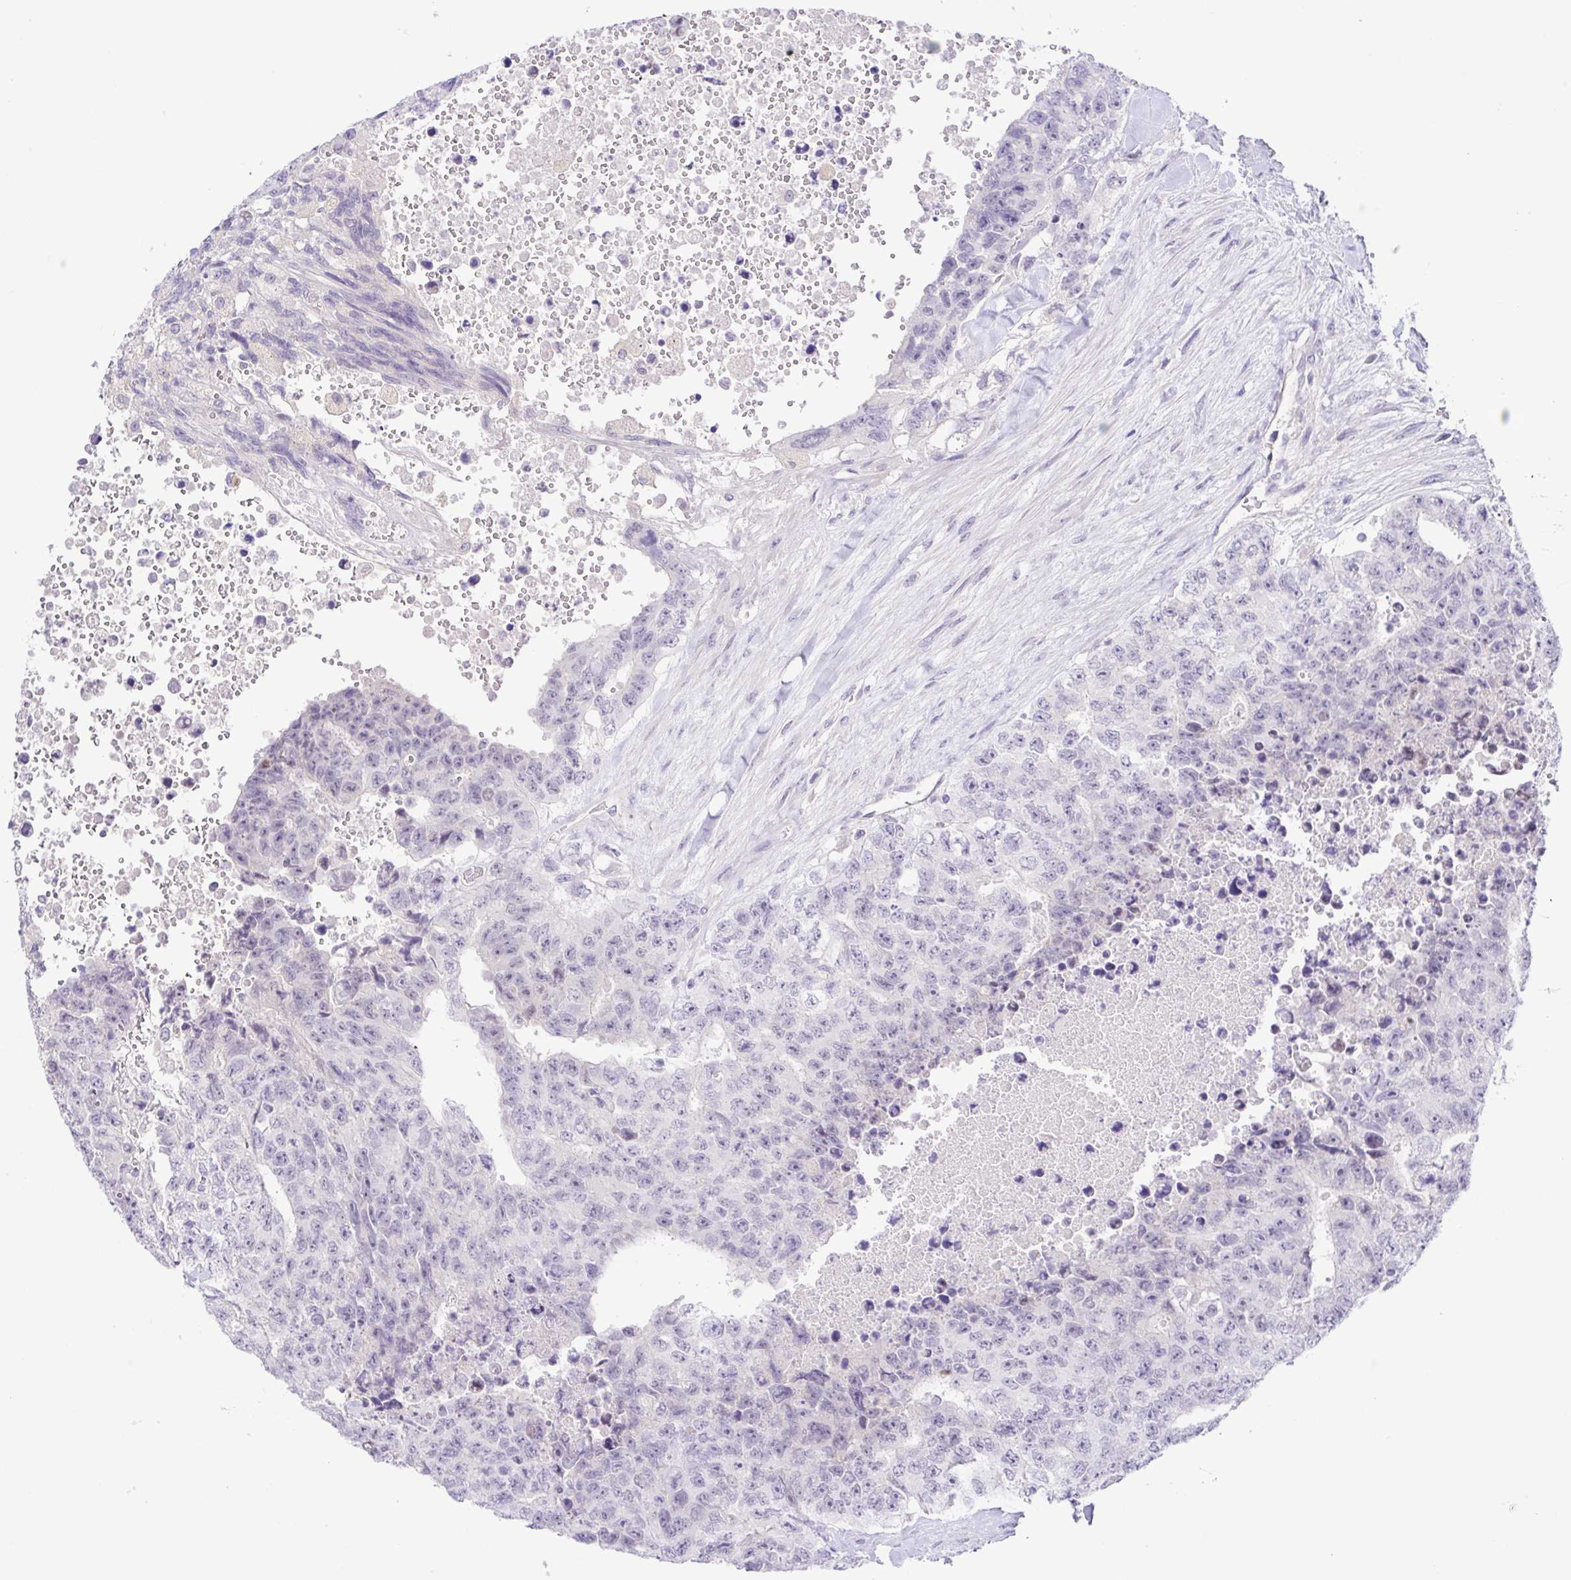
{"staining": {"intensity": "negative", "quantity": "none", "location": "none"}, "tissue": "testis cancer", "cell_type": "Tumor cells", "image_type": "cancer", "snomed": [{"axis": "morphology", "description": "Carcinoma, Embryonal, NOS"}, {"axis": "topography", "description": "Testis"}], "caption": "This is a histopathology image of immunohistochemistry (IHC) staining of testis cancer (embryonal carcinoma), which shows no positivity in tumor cells.", "gene": "TERT", "patient": {"sex": "male", "age": 24}}